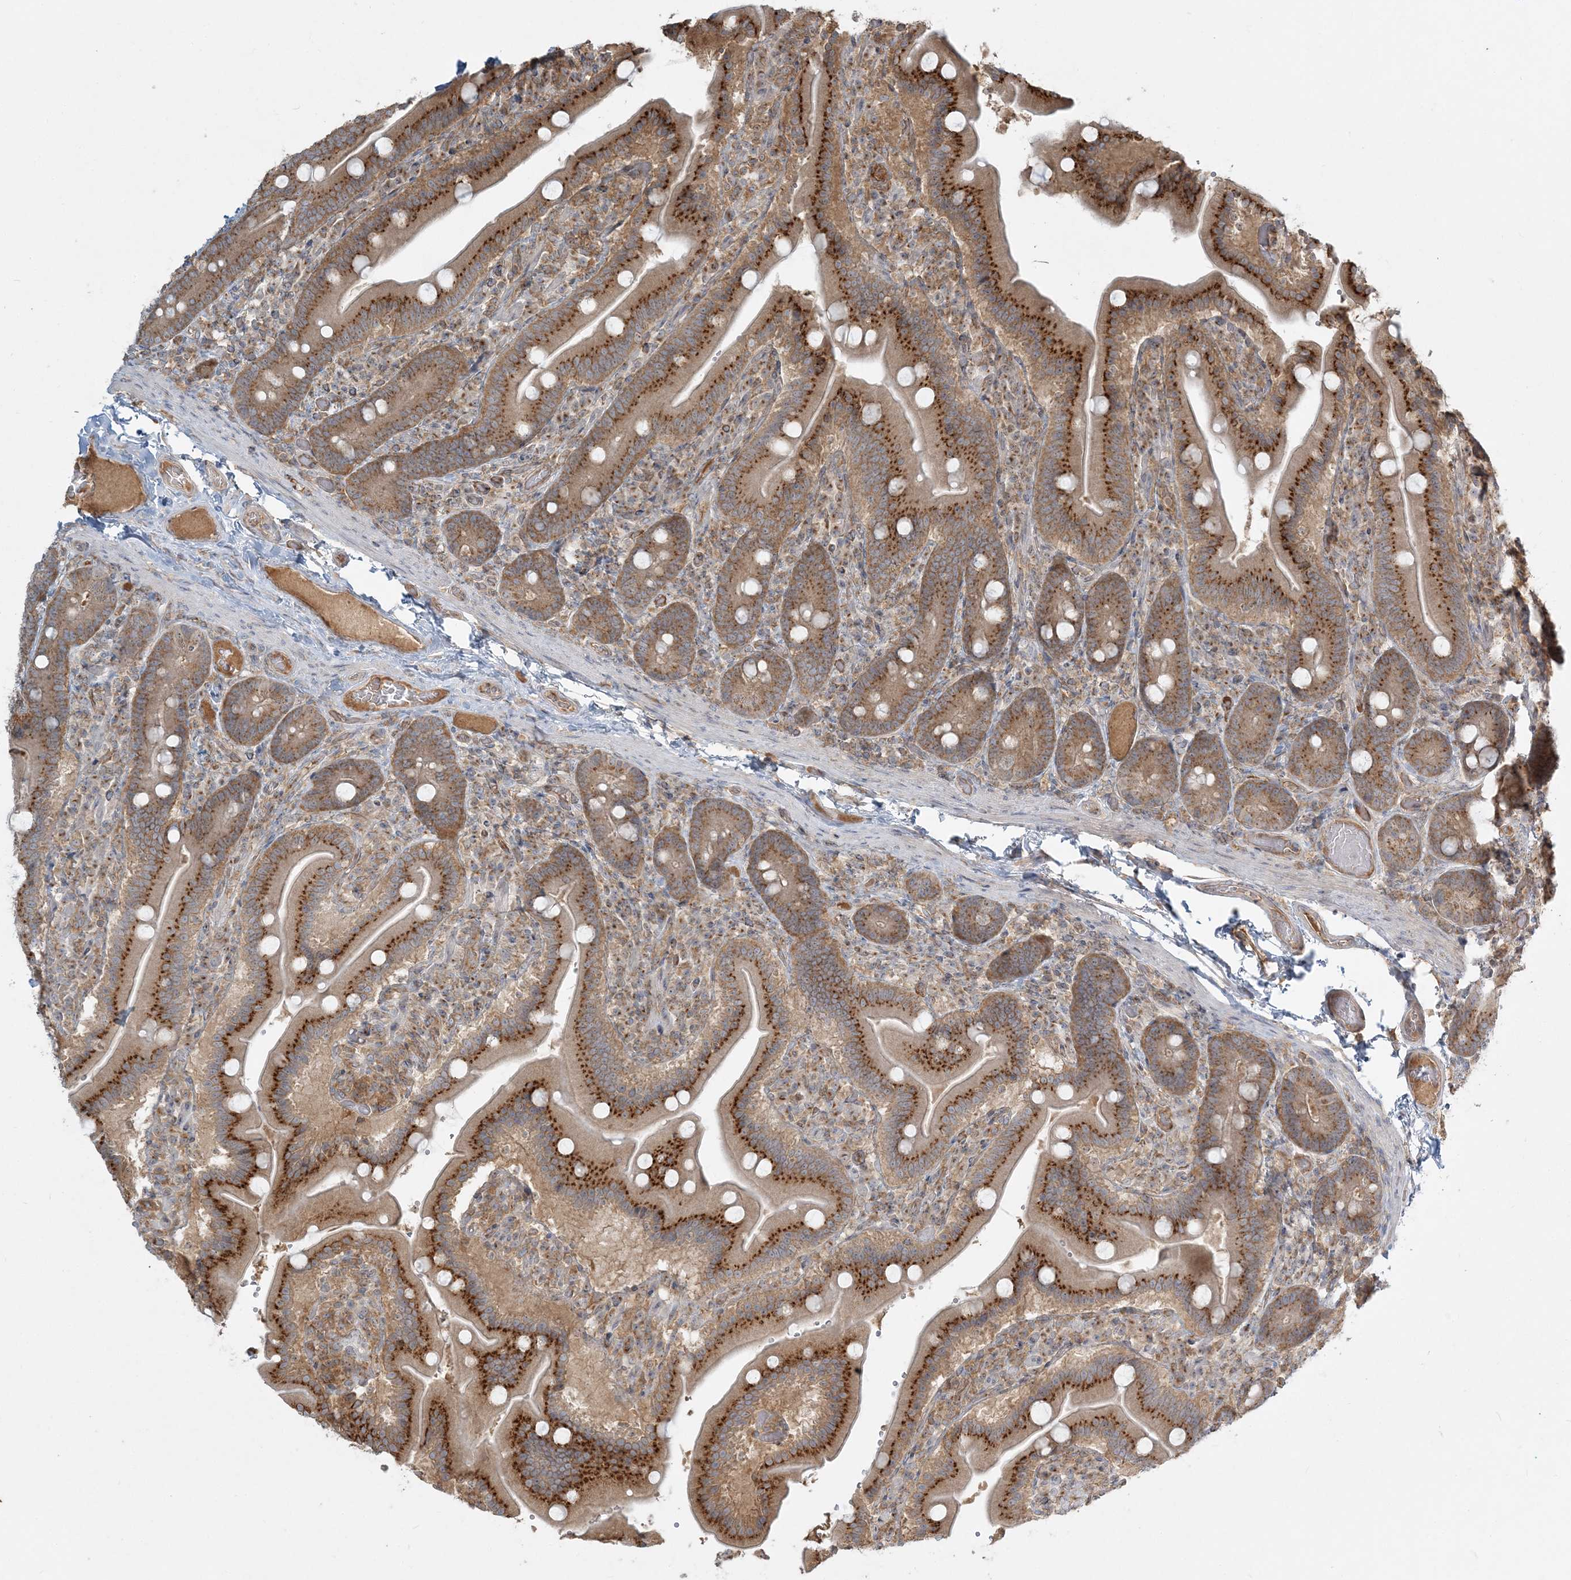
{"staining": {"intensity": "strong", "quantity": ">75%", "location": "cytoplasmic/membranous"}, "tissue": "duodenum", "cell_type": "Glandular cells", "image_type": "normal", "snomed": [{"axis": "morphology", "description": "Normal tissue, NOS"}, {"axis": "topography", "description": "Duodenum"}], "caption": "This is an image of immunohistochemistry staining of benign duodenum, which shows strong positivity in the cytoplasmic/membranous of glandular cells.", "gene": "AP1AR", "patient": {"sex": "female", "age": 62}}